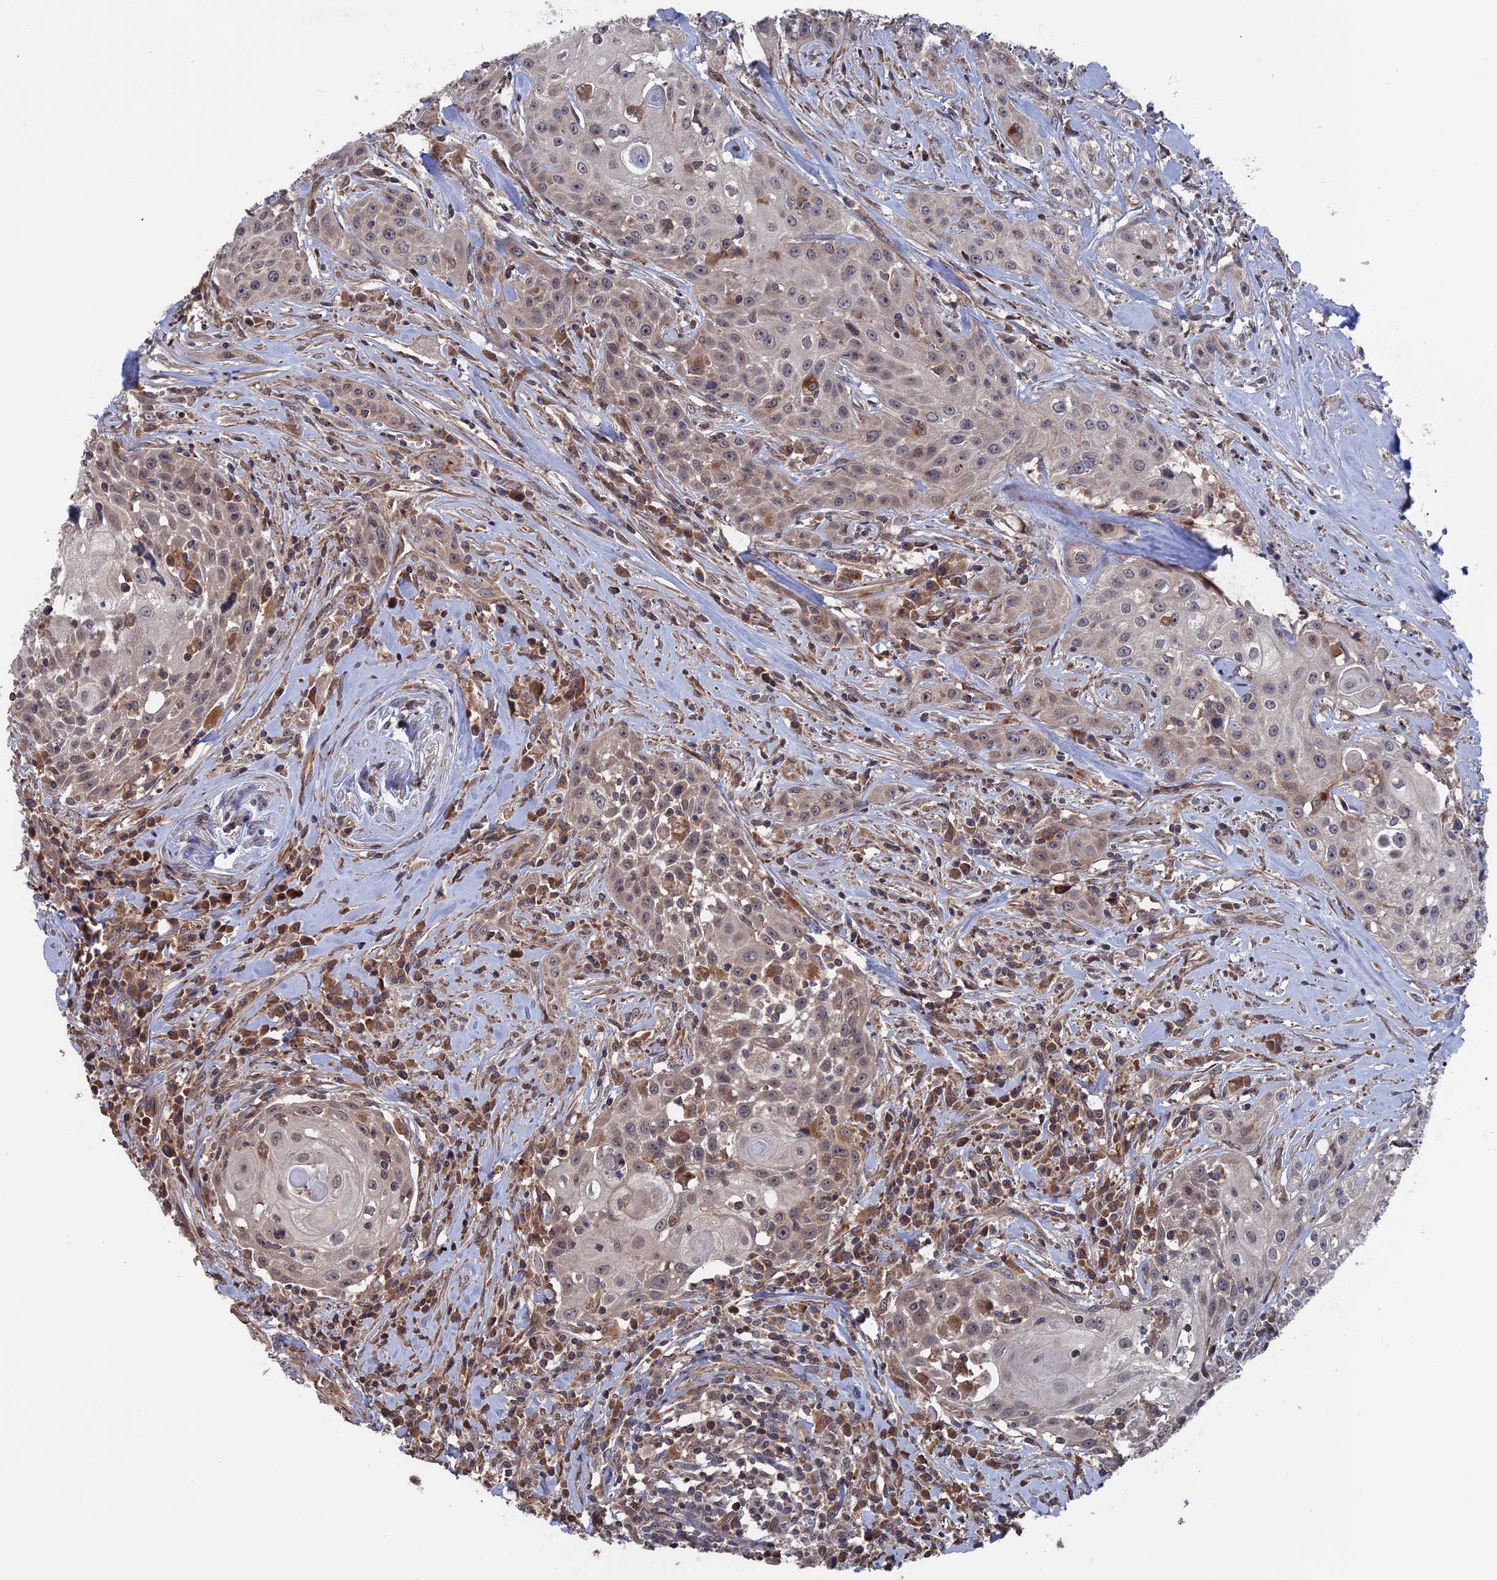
{"staining": {"intensity": "weak", "quantity": "<25%", "location": "cytoplasmic/membranous"}, "tissue": "head and neck cancer", "cell_type": "Tumor cells", "image_type": "cancer", "snomed": [{"axis": "morphology", "description": "Squamous cell carcinoma, NOS"}, {"axis": "topography", "description": "Oral tissue"}, {"axis": "topography", "description": "Head-Neck"}], "caption": "Immunohistochemistry histopathology image of head and neck squamous cell carcinoma stained for a protein (brown), which shows no positivity in tumor cells.", "gene": "PLA2G15", "patient": {"sex": "female", "age": 82}}